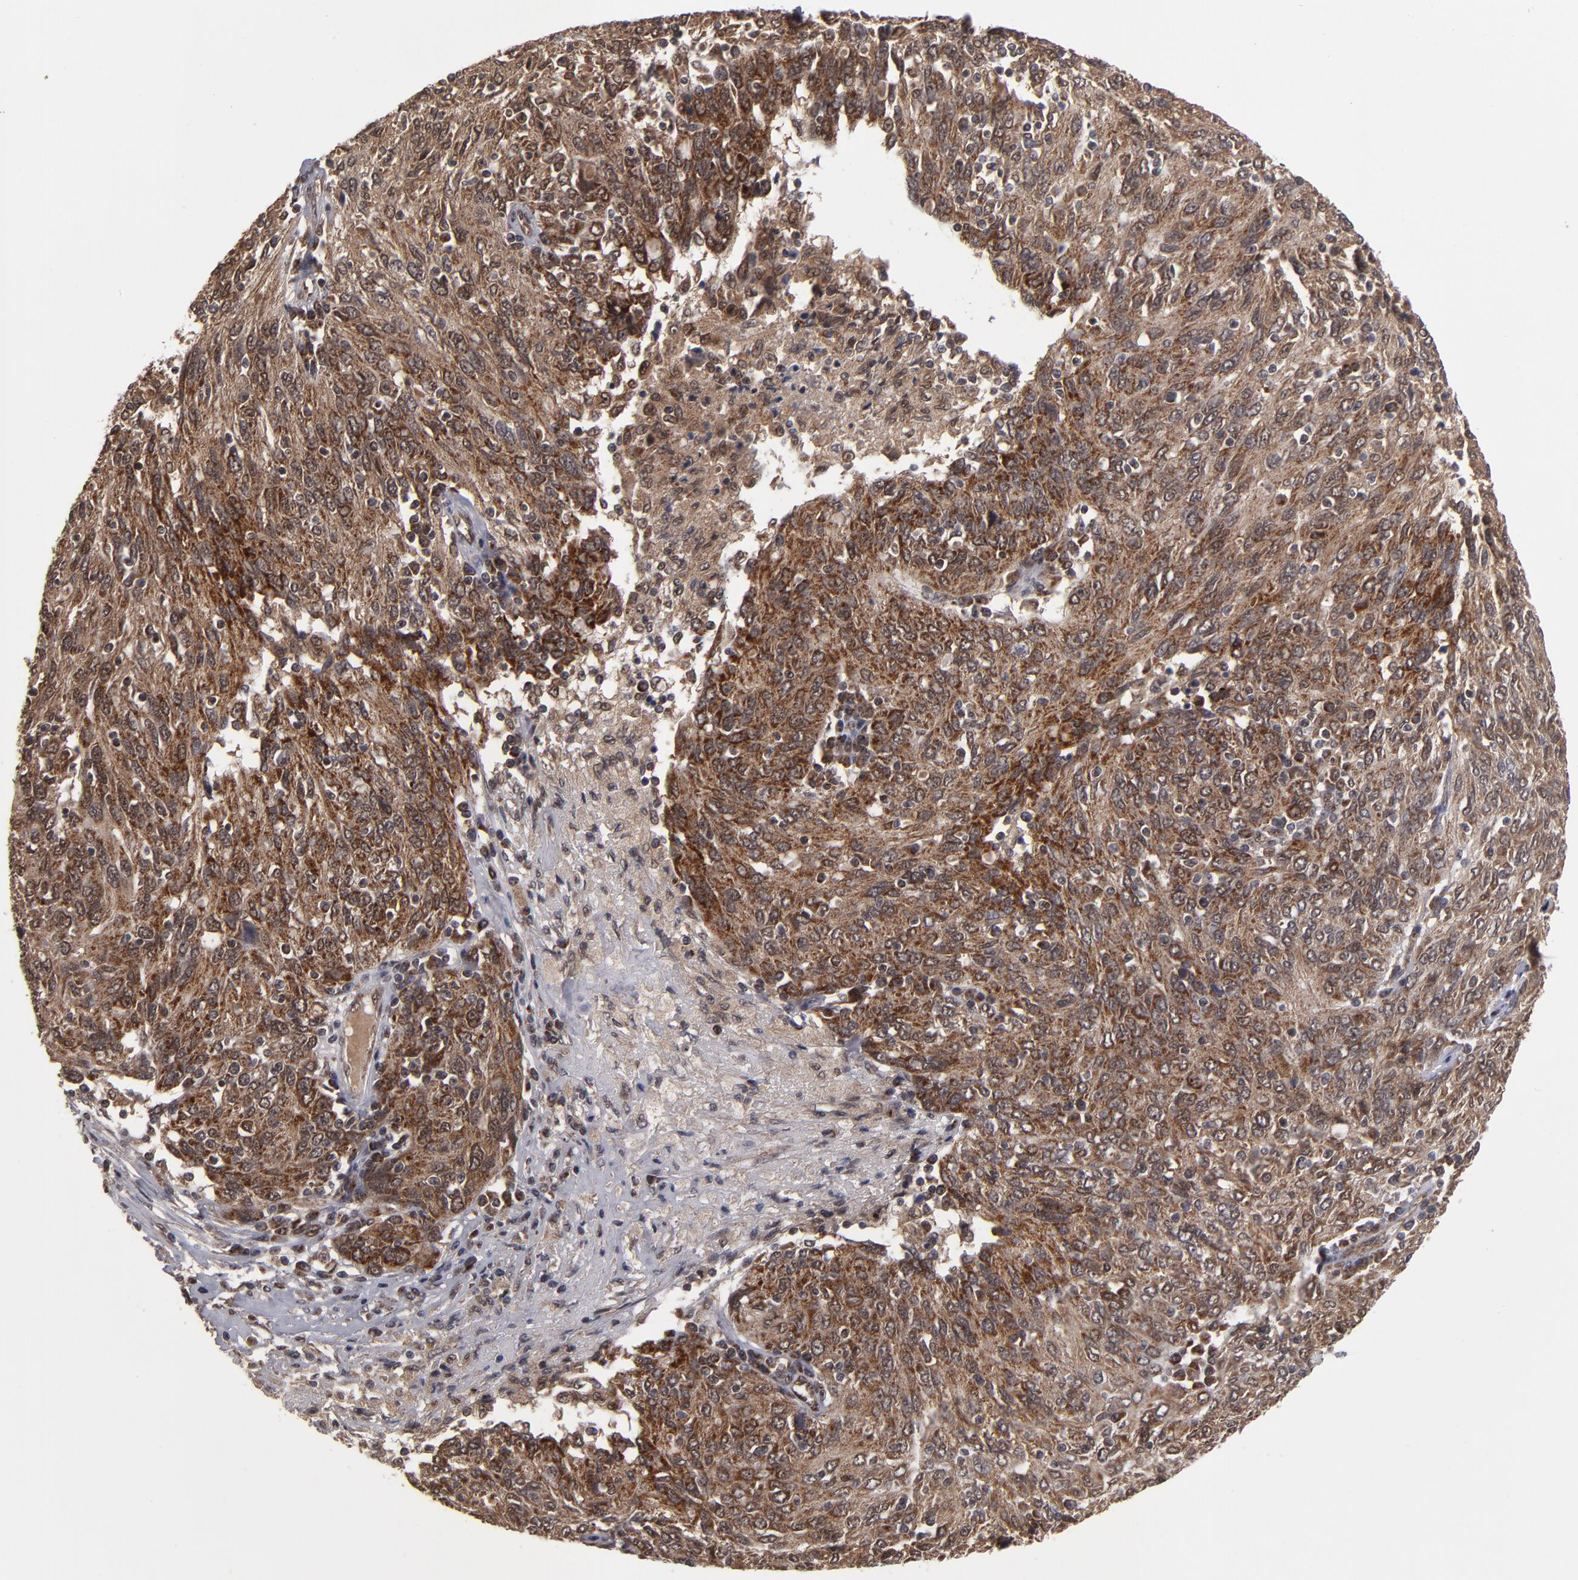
{"staining": {"intensity": "moderate", "quantity": ">75%", "location": "cytoplasmic/membranous"}, "tissue": "ovarian cancer", "cell_type": "Tumor cells", "image_type": "cancer", "snomed": [{"axis": "morphology", "description": "Carcinoma, endometroid"}, {"axis": "topography", "description": "Ovary"}], "caption": "Ovarian cancer stained for a protein (brown) exhibits moderate cytoplasmic/membranous positive positivity in approximately >75% of tumor cells.", "gene": "CUL5", "patient": {"sex": "female", "age": 50}}